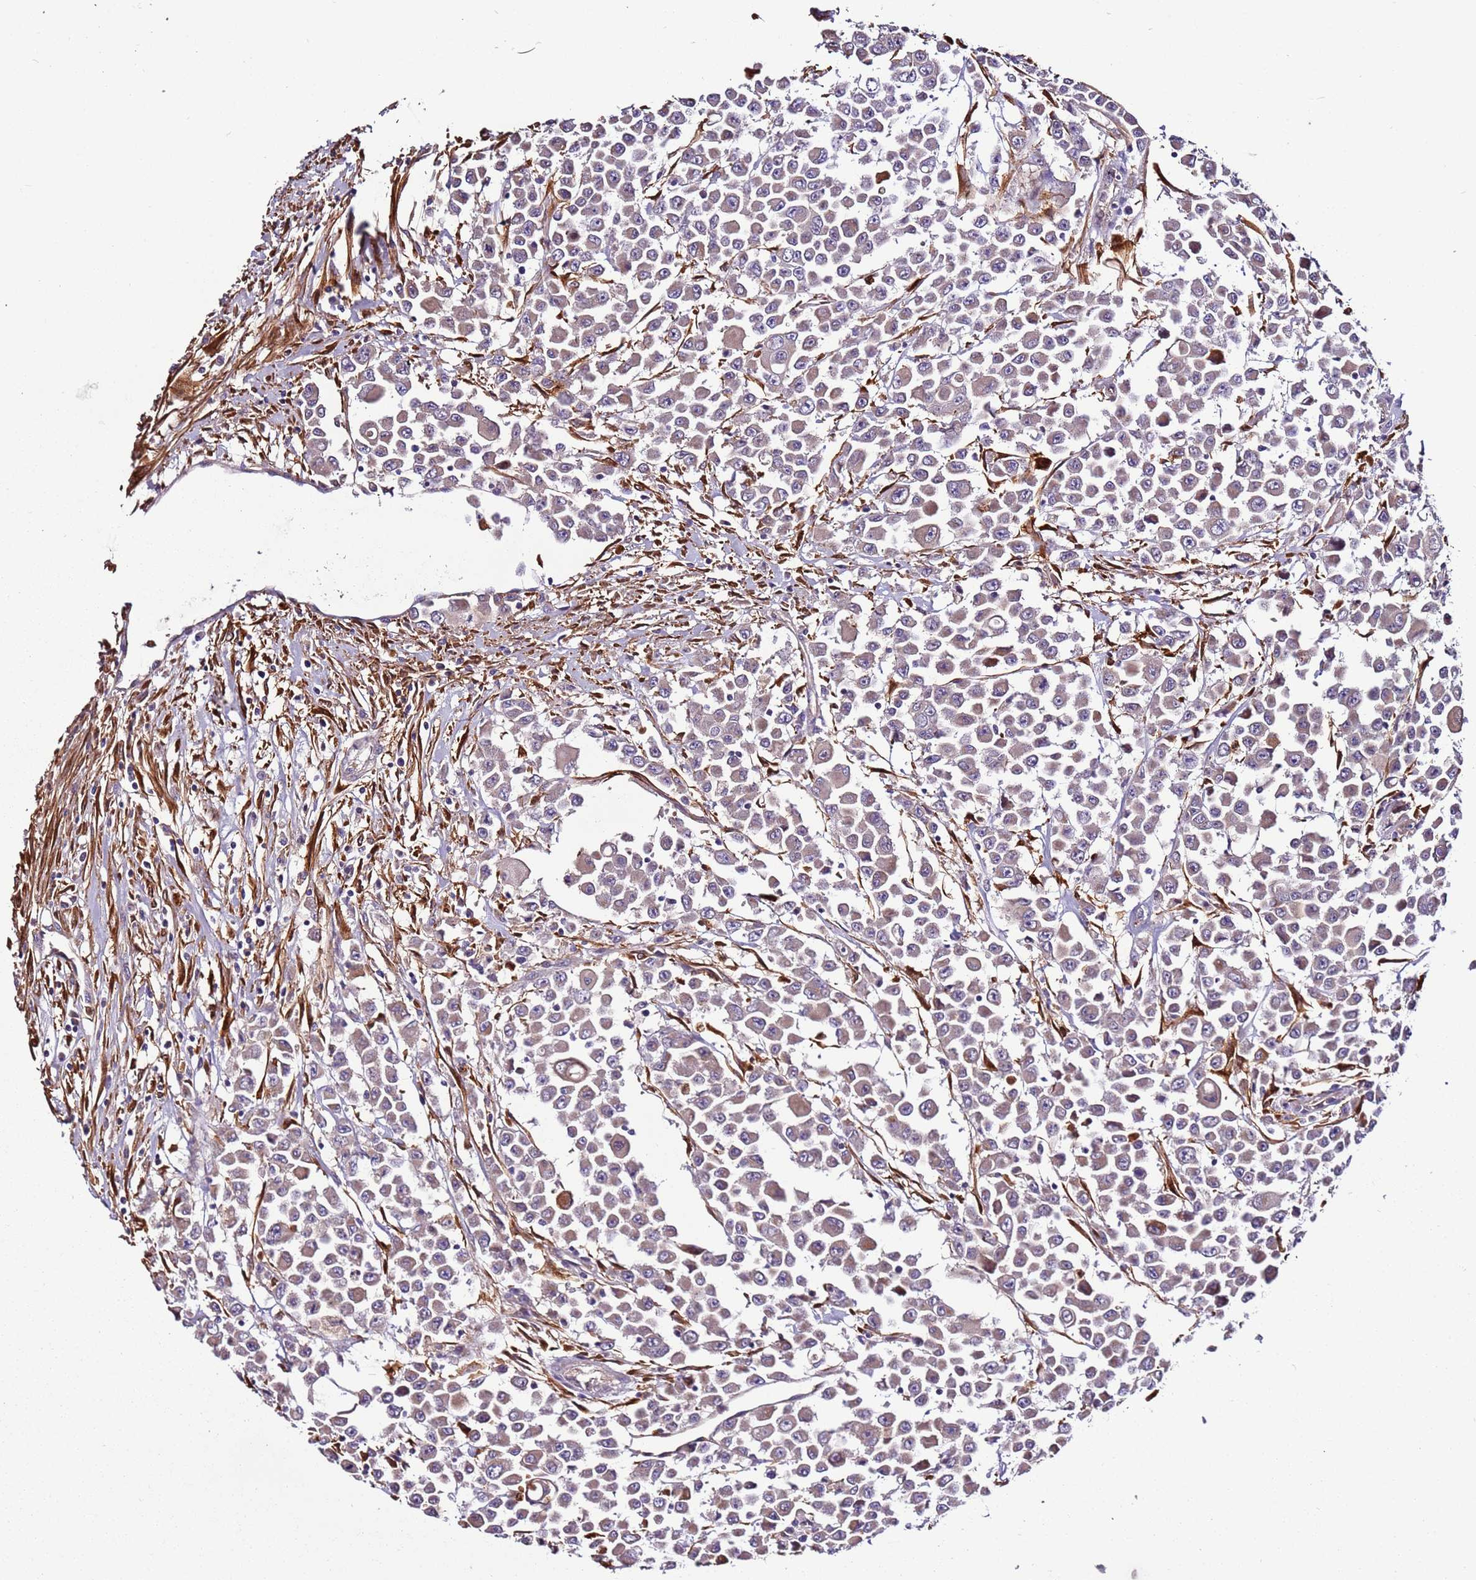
{"staining": {"intensity": "negative", "quantity": "none", "location": "none"}, "tissue": "colorectal cancer", "cell_type": "Tumor cells", "image_type": "cancer", "snomed": [{"axis": "morphology", "description": "Adenocarcinoma, NOS"}, {"axis": "topography", "description": "Colon"}], "caption": "A micrograph of human adenocarcinoma (colorectal) is negative for staining in tumor cells.", "gene": "FAM174C", "patient": {"sex": "male", "age": 51}}